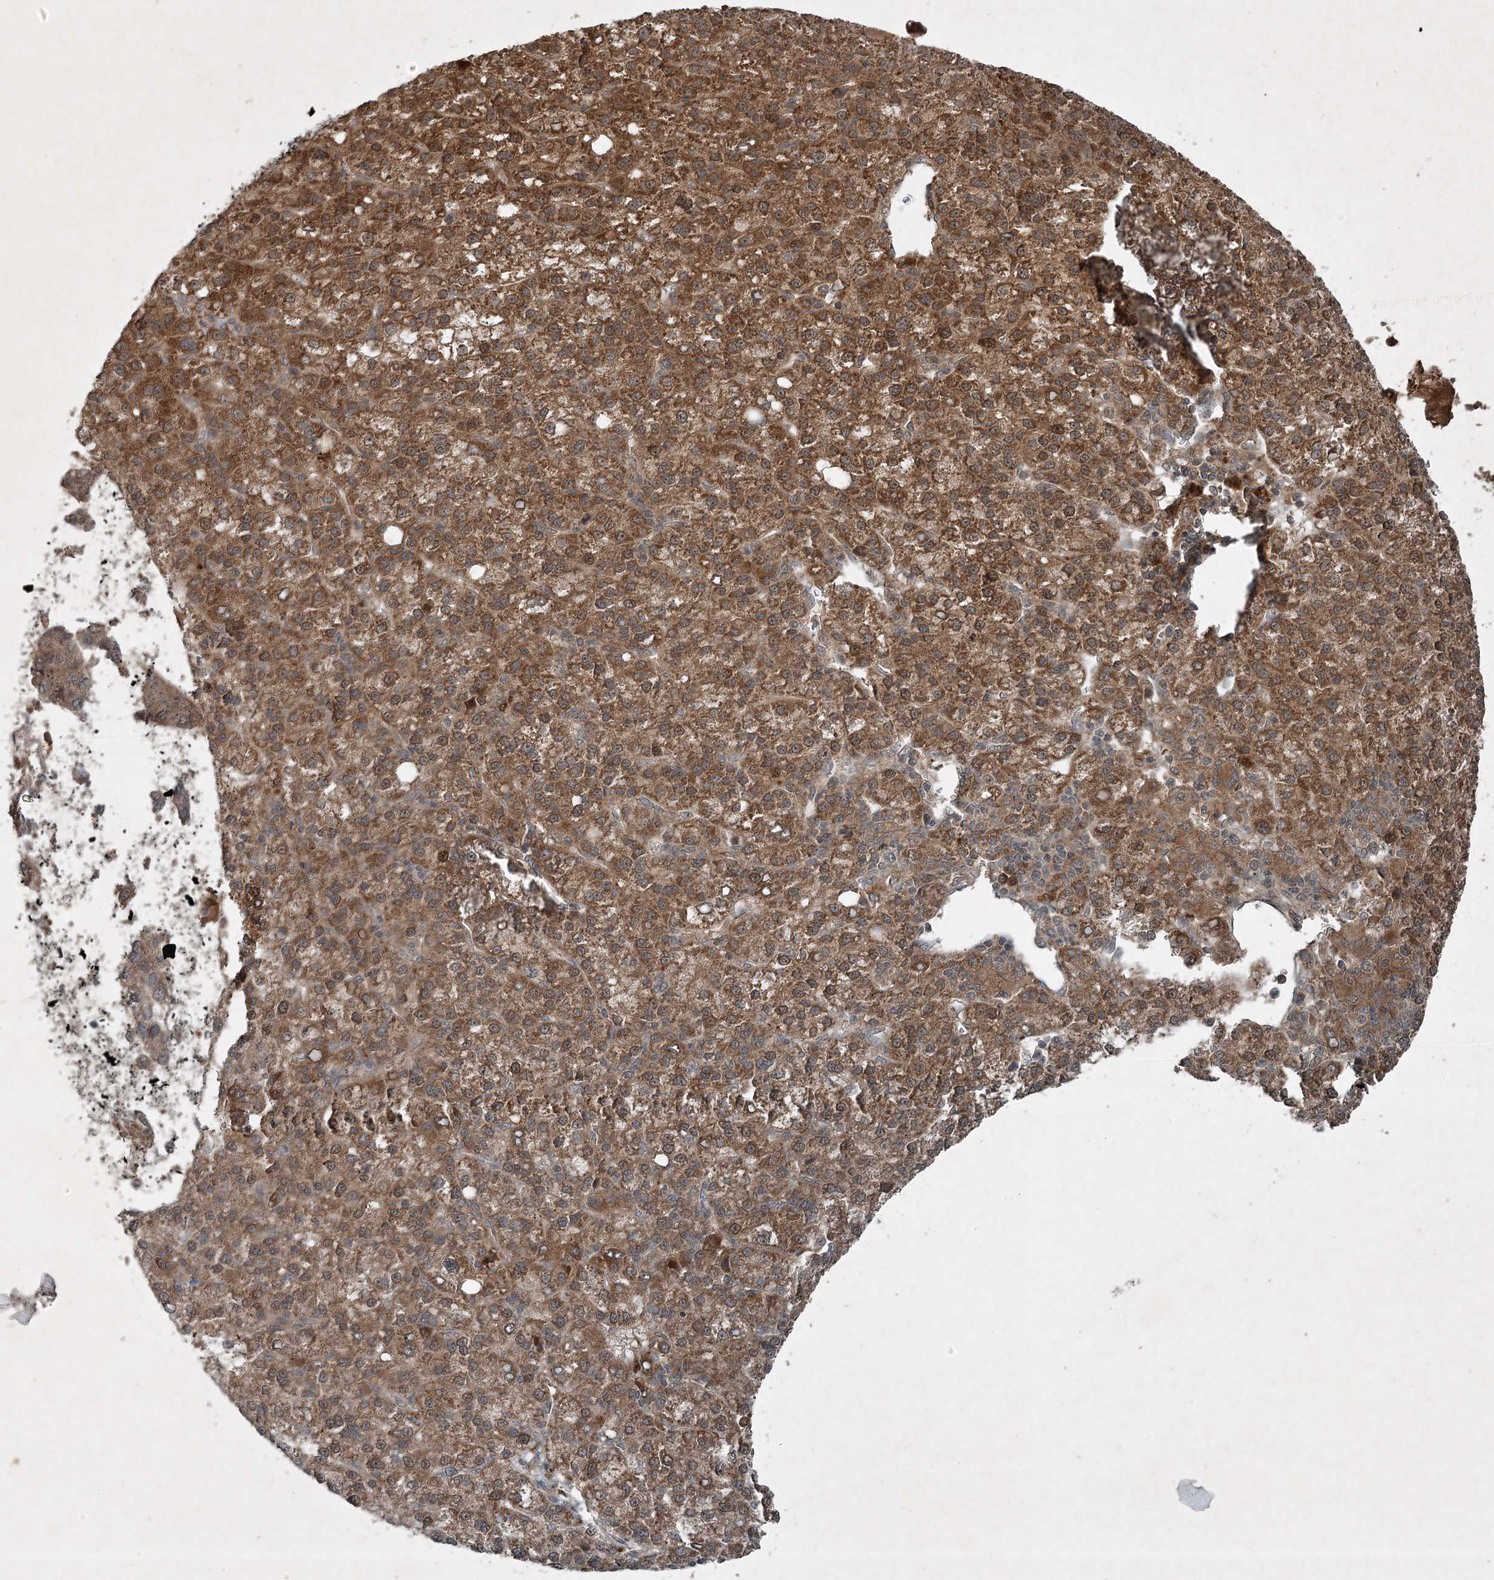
{"staining": {"intensity": "moderate", "quantity": ">75%", "location": "cytoplasmic/membranous"}, "tissue": "liver cancer", "cell_type": "Tumor cells", "image_type": "cancer", "snomed": [{"axis": "morphology", "description": "Carcinoma, Hepatocellular, NOS"}, {"axis": "topography", "description": "Liver"}], "caption": "Immunohistochemistry (IHC) (DAB (3,3'-diaminobenzidine)) staining of human liver cancer reveals moderate cytoplasmic/membranous protein expression in about >75% of tumor cells.", "gene": "UNC93A", "patient": {"sex": "female", "age": 58}}